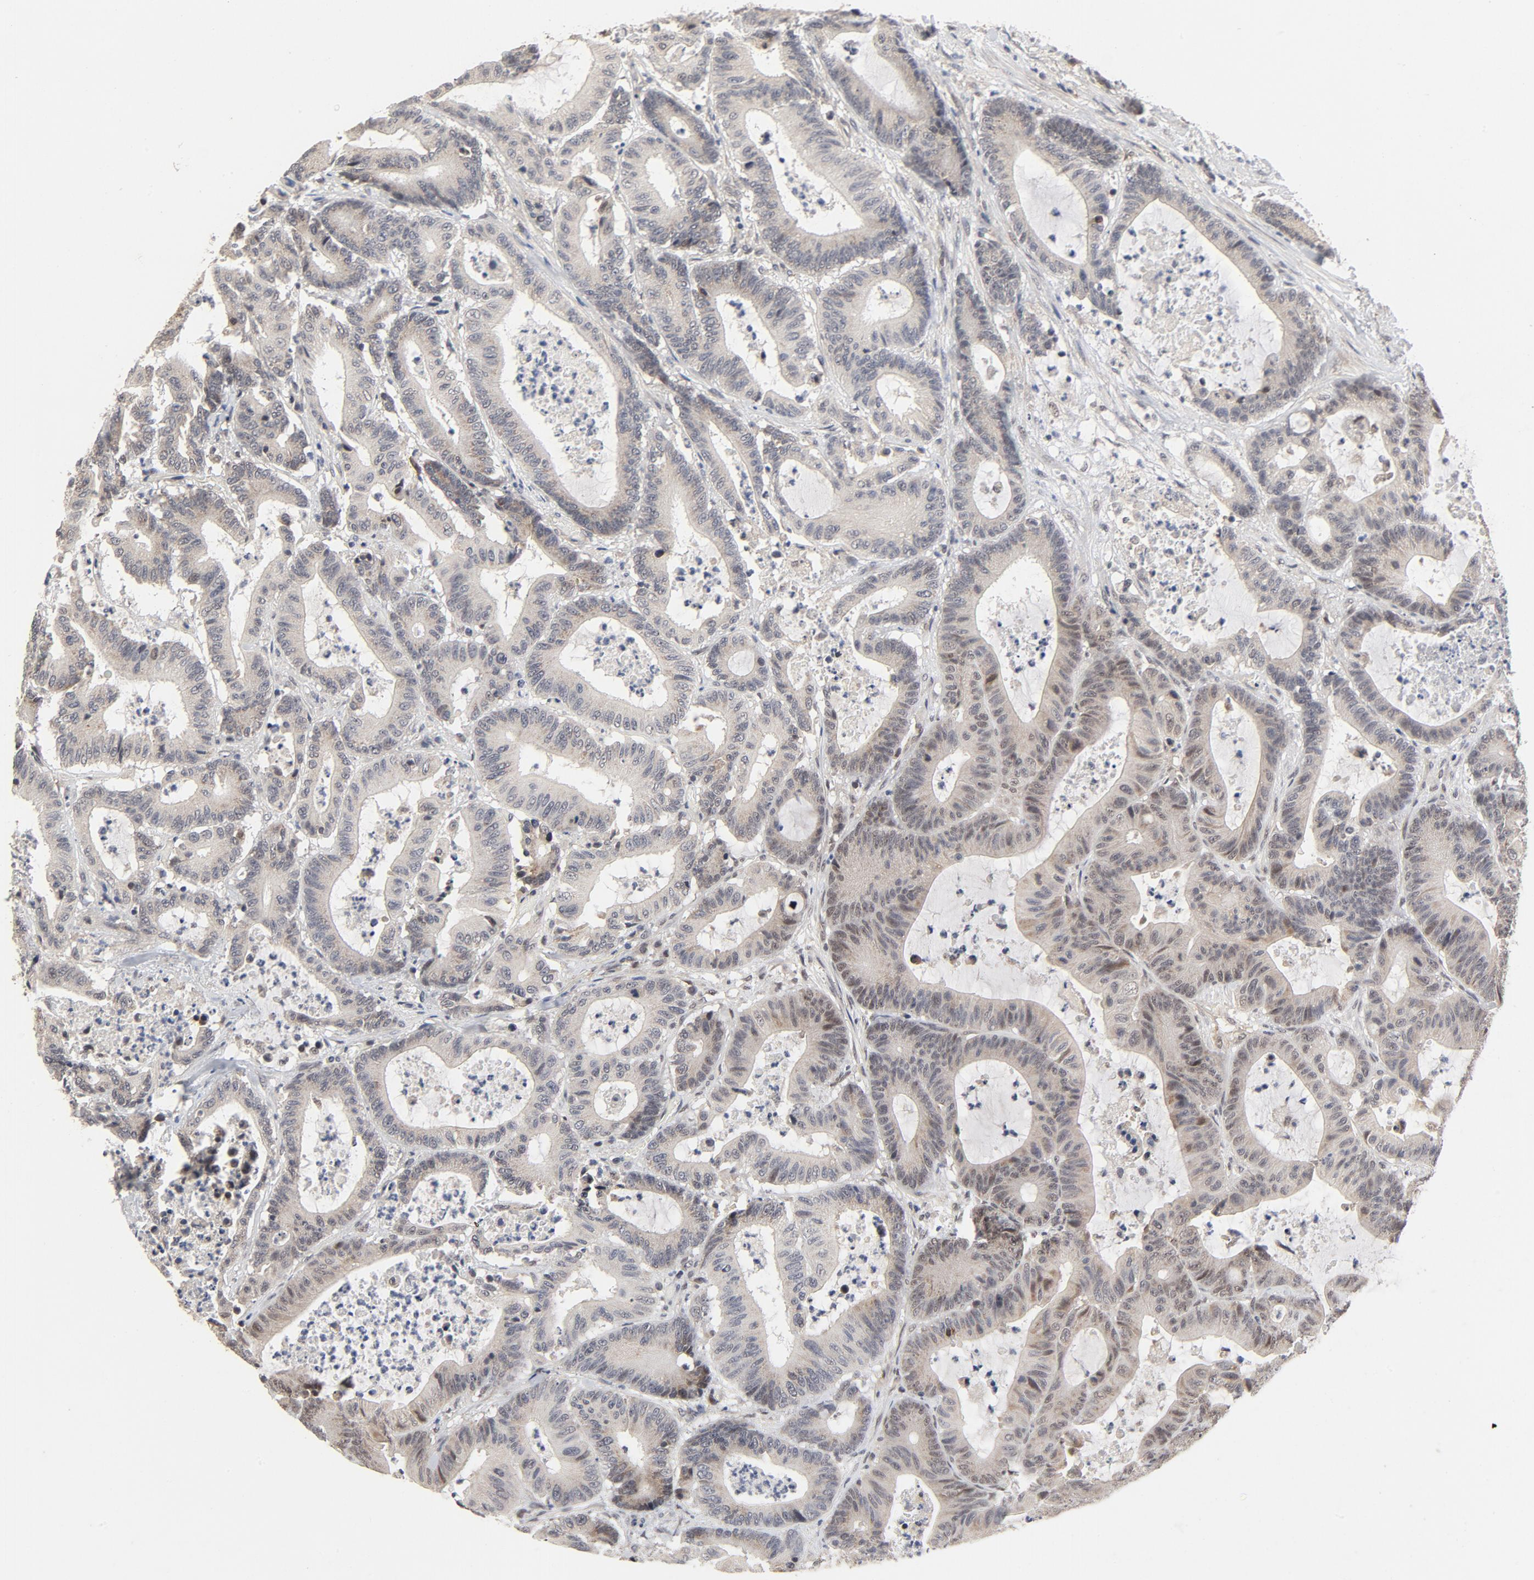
{"staining": {"intensity": "moderate", "quantity": "<25%", "location": "nuclear"}, "tissue": "colorectal cancer", "cell_type": "Tumor cells", "image_type": "cancer", "snomed": [{"axis": "morphology", "description": "Adenocarcinoma, NOS"}, {"axis": "topography", "description": "Colon"}], "caption": "Protein analysis of adenocarcinoma (colorectal) tissue shows moderate nuclear staining in approximately <25% of tumor cells. The staining was performed using DAB to visualize the protein expression in brown, while the nuclei were stained in blue with hematoxylin (Magnification: 20x).", "gene": "ZKSCAN8", "patient": {"sex": "female", "age": 84}}